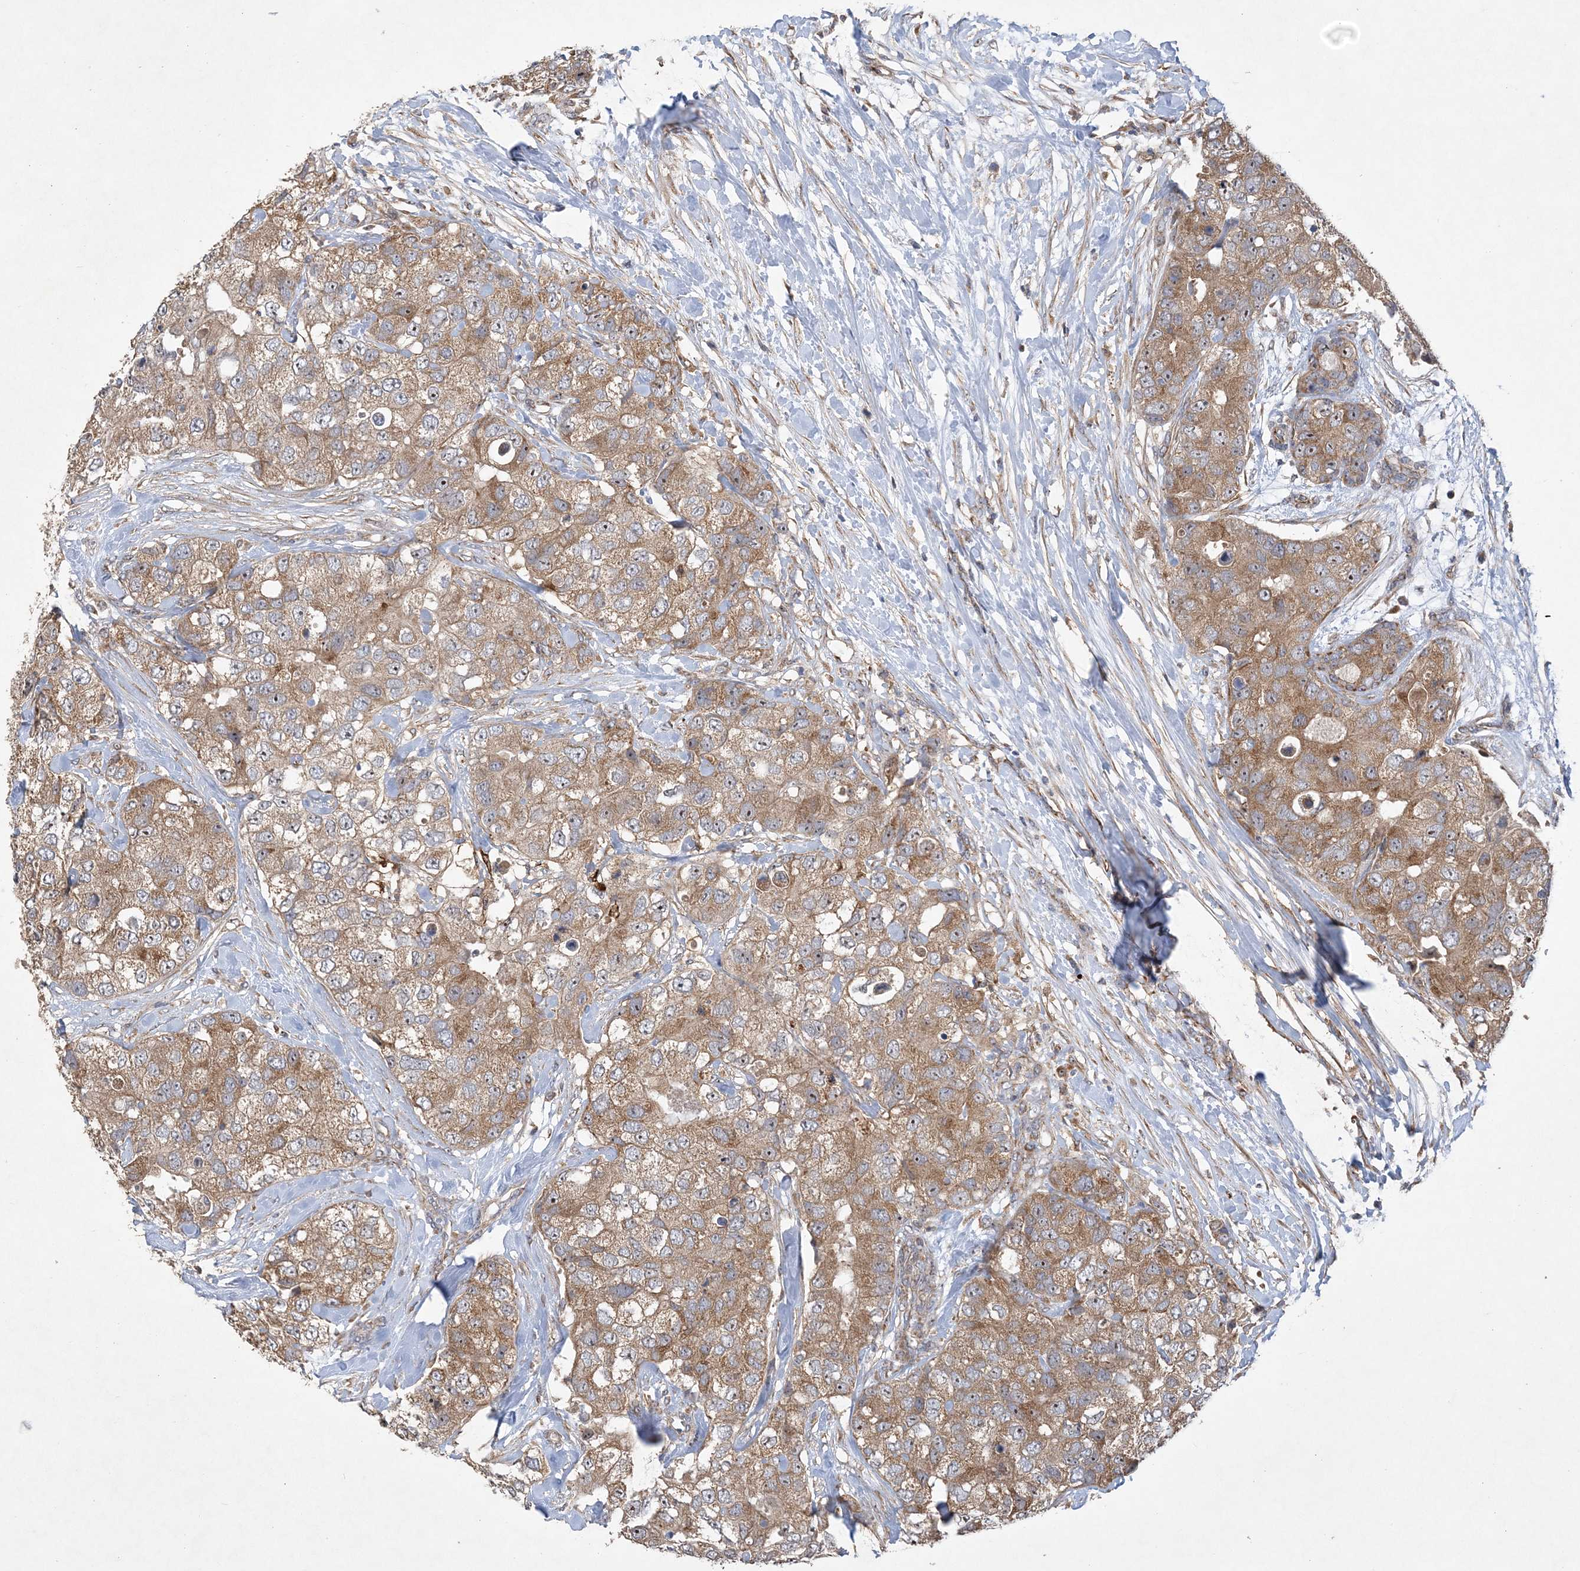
{"staining": {"intensity": "moderate", "quantity": ">75%", "location": "cytoplasmic/membranous,nuclear"}, "tissue": "breast cancer", "cell_type": "Tumor cells", "image_type": "cancer", "snomed": [{"axis": "morphology", "description": "Duct carcinoma"}, {"axis": "topography", "description": "Breast"}], "caption": "Immunohistochemistry (IHC) of breast infiltrating ductal carcinoma displays medium levels of moderate cytoplasmic/membranous and nuclear expression in approximately >75% of tumor cells.", "gene": "FEZ2", "patient": {"sex": "female", "age": 62}}